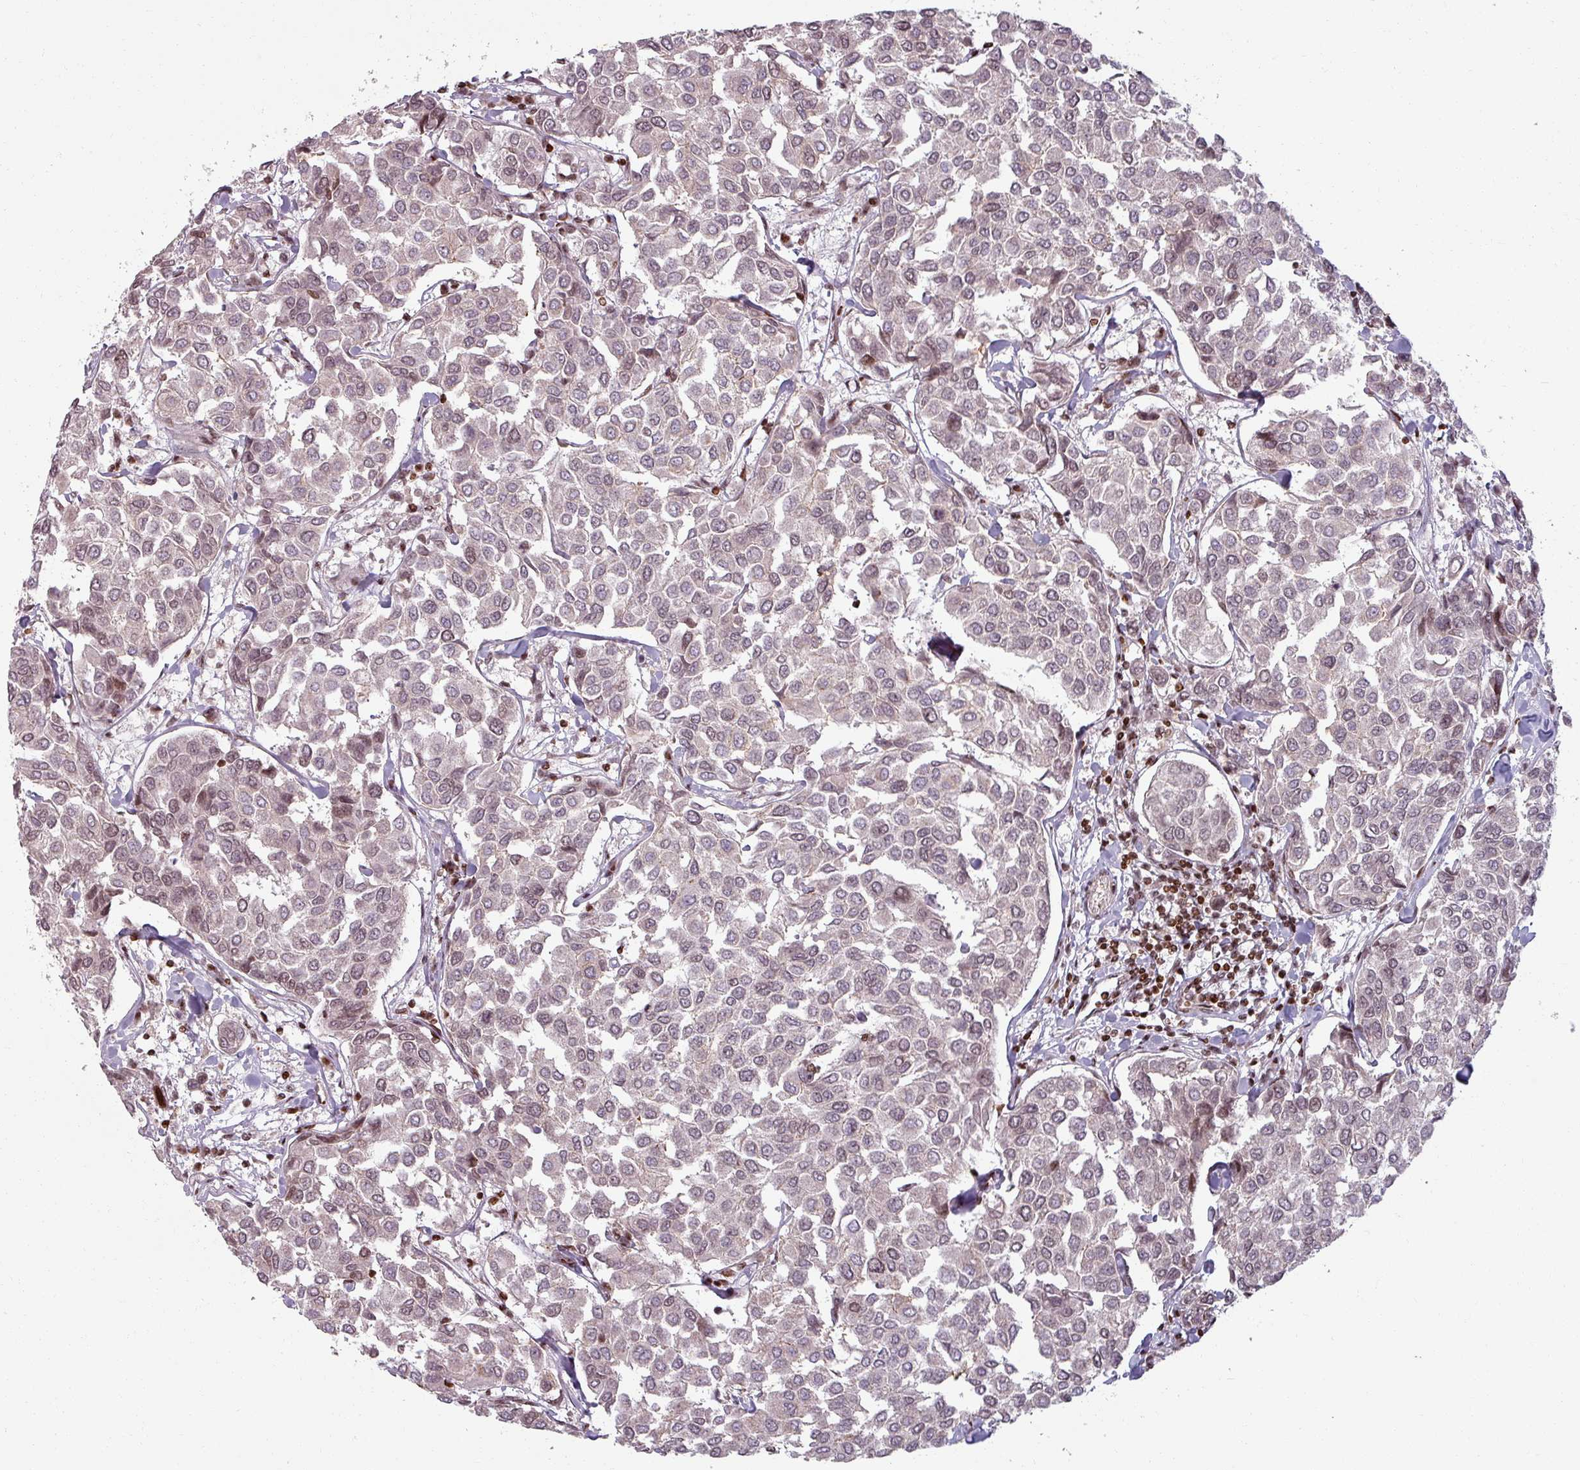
{"staining": {"intensity": "weak", "quantity": "25%-75%", "location": "nuclear"}, "tissue": "breast cancer", "cell_type": "Tumor cells", "image_type": "cancer", "snomed": [{"axis": "morphology", "description": "Duct carcinoma"}, {"axis": "topography", "description": "Breast"}], "caption": "Breast cancer was stained to show a protein in brown. There is low levels of weak nuclear positivity in approximately 25%-75% of tumor cells. (IHC, brightfield microscopy, high magnification).", "gene": "NCOR1", "patient": {"sex": "female", "age": 55}}